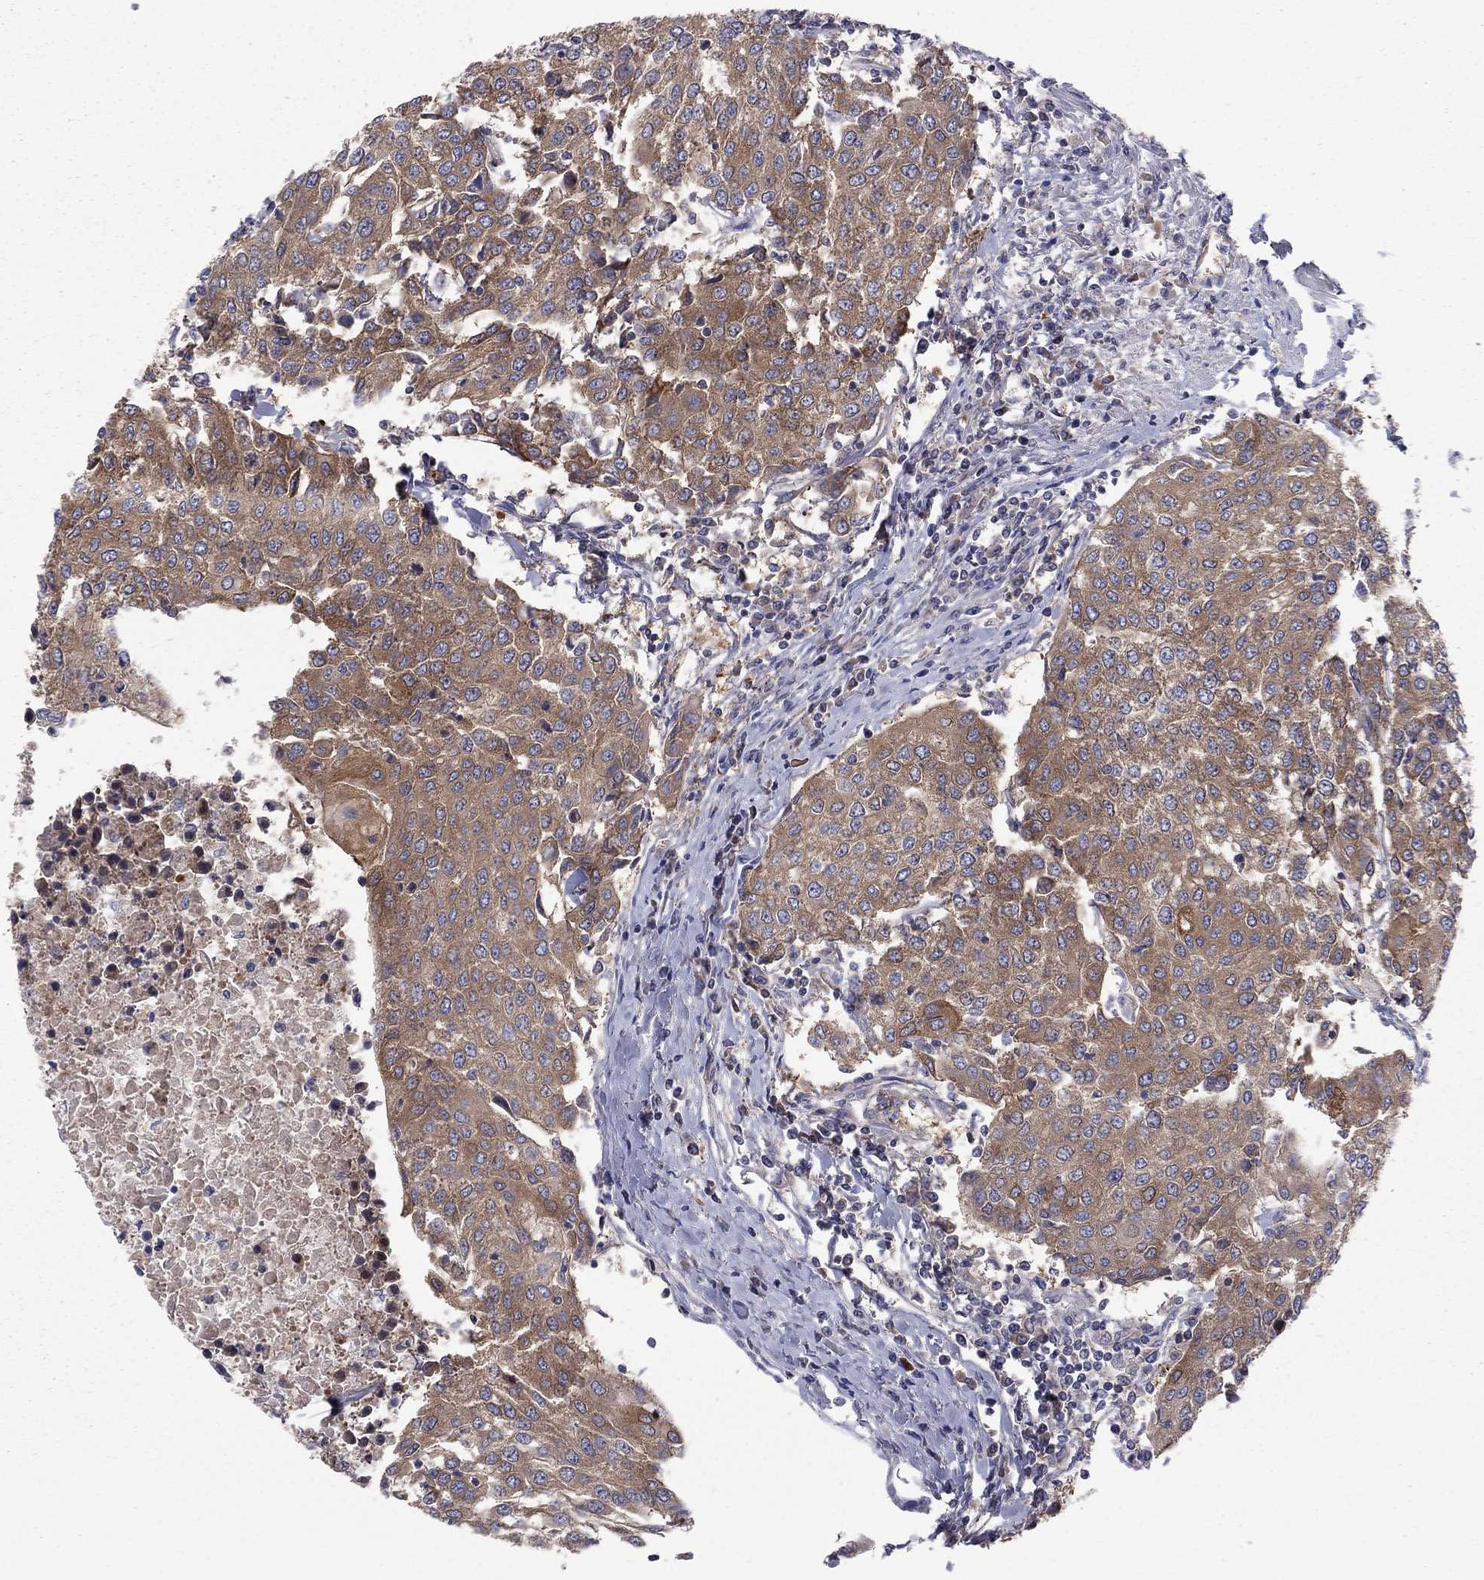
{"staining": {"intensity": "moderate", "quantity": ">75%", "location": "cytoplasmic/membranous"}, "tissue": "urothelial cancer", "cell_type": "Tumor cells", "image_type": "cancer", "snomed": [{"axis": "morphology", "description": "Urothelial carcinoma, High grade"}, {"axis": "topography", "description": "Urinary bladder"}], "caption": "A brown stain shows moderate cytoplasmic/membranous staining of a protein in high-grade urothelial carcinoma tumor cells. (IHC, brightfield microscopy, high magnification).", "gene": "RNF123", "patient": {"sex": "female", "age": 85}}